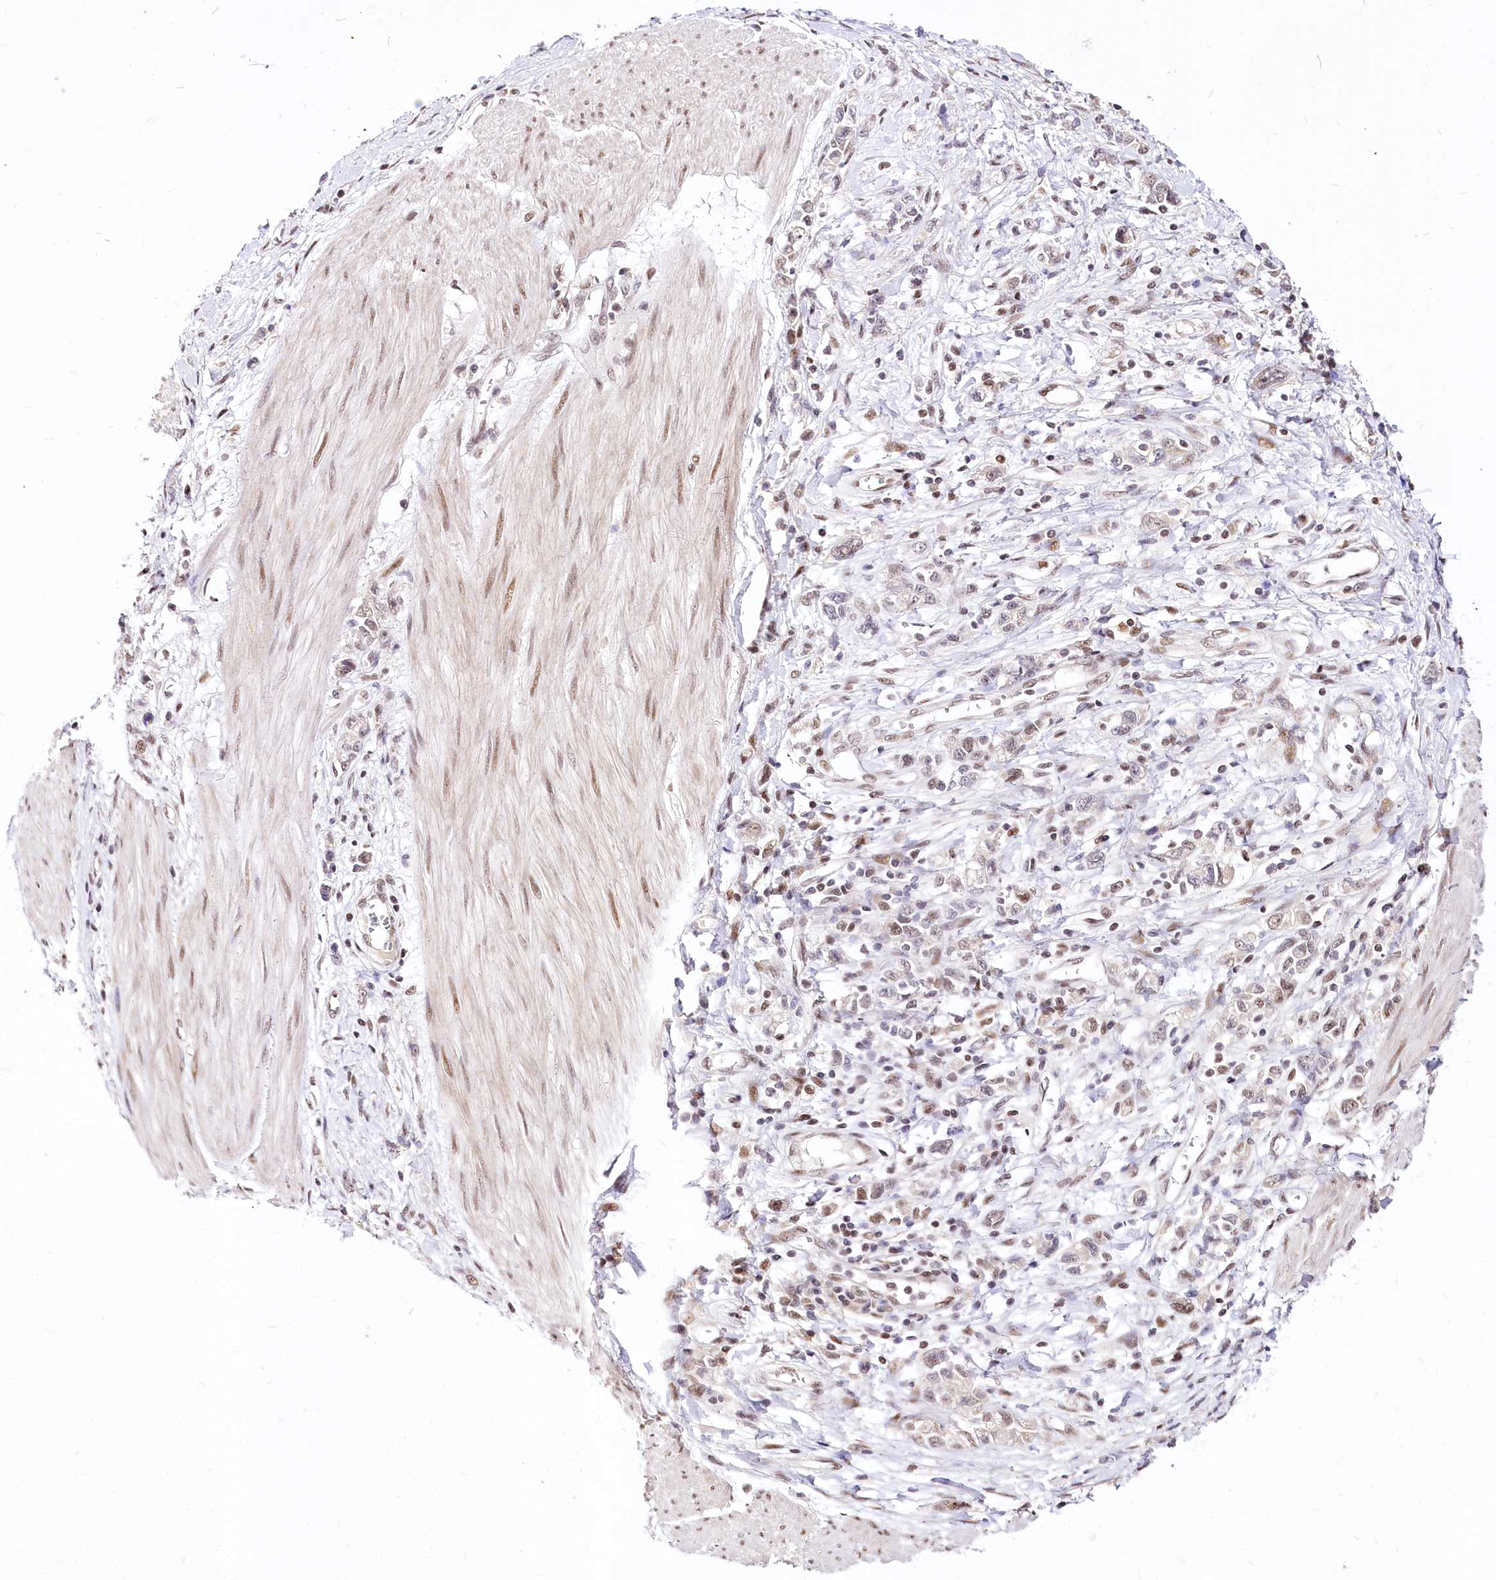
{"staining": {"intensity": "weak", "quantity": ">75%", "location": "nuclear"}, "tissue": "stomach cancer", "cell_type": "Tumor cells", "image_type": "cancer", "snomed": [{"axis": "morphology", "description": "Adenocarcinoma, NOS"}, {"axis": "topography", "description": "Stomach"}], "caption": "This is a micrograph of immunohistochemistry (IHC) staining of adenocarcinoma (stomach), which shows weak staining in the nuclear of tumor cells.", "gene": "POLA2", "patient": {"sex": "female", "age": 76}}